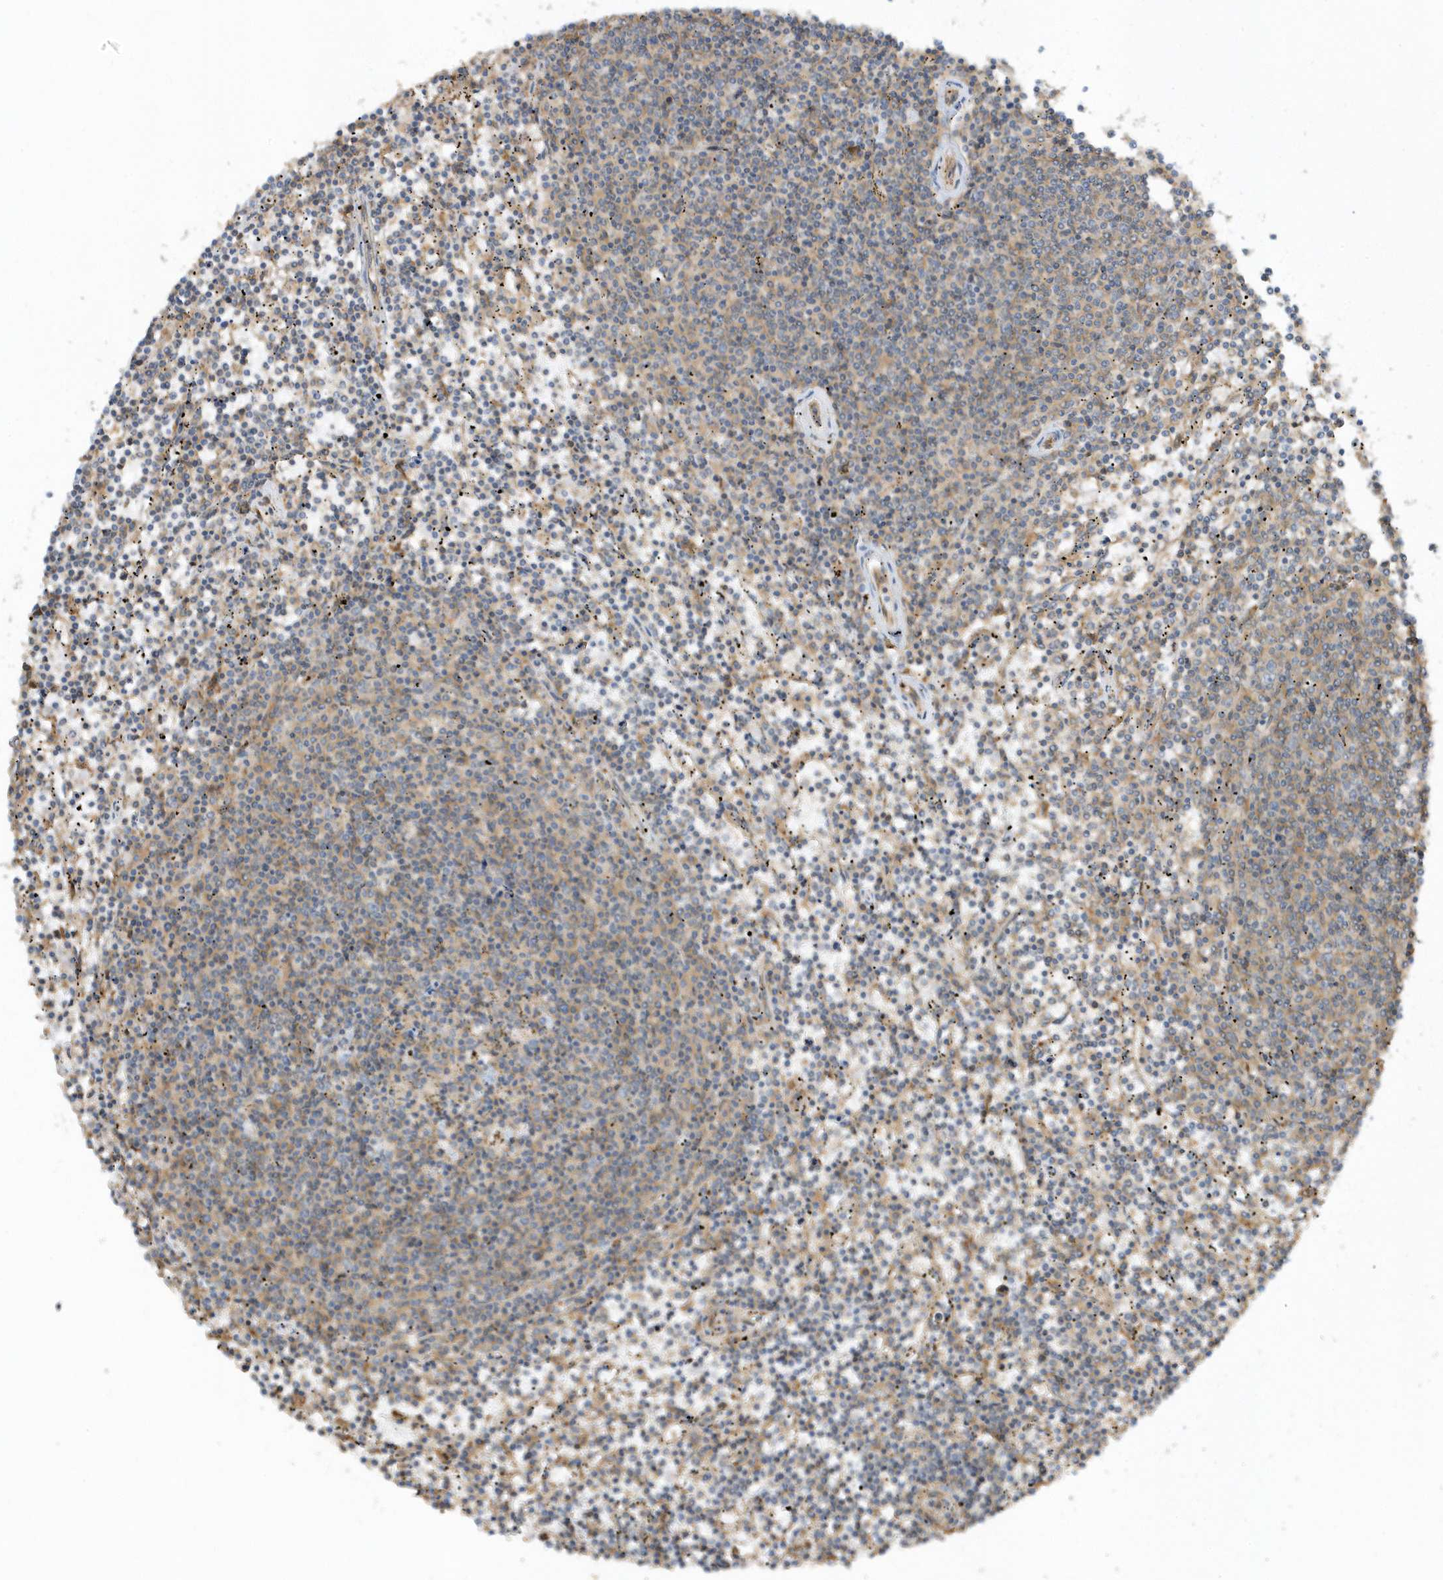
{"staining": {"intensity": "negative", "quantity": "none", "location": "none"}, "tissue": "lymphoma", "cell_type": "Tumor cells", "image_type": "cancer", "snomed": [{"axis": "morphology", "description": "Malignant lymphoma, non-Hodgkin's type, Low grade"}, {"axis": "topography", "description": "Spleen"}], "caption": "Tumor cells show no significant positivity in malignant lymphoma, non-Hodgkin's type (low-grade).", "gene": "ZBTB8A", "patient": {"sex": "female", "age": 50}}